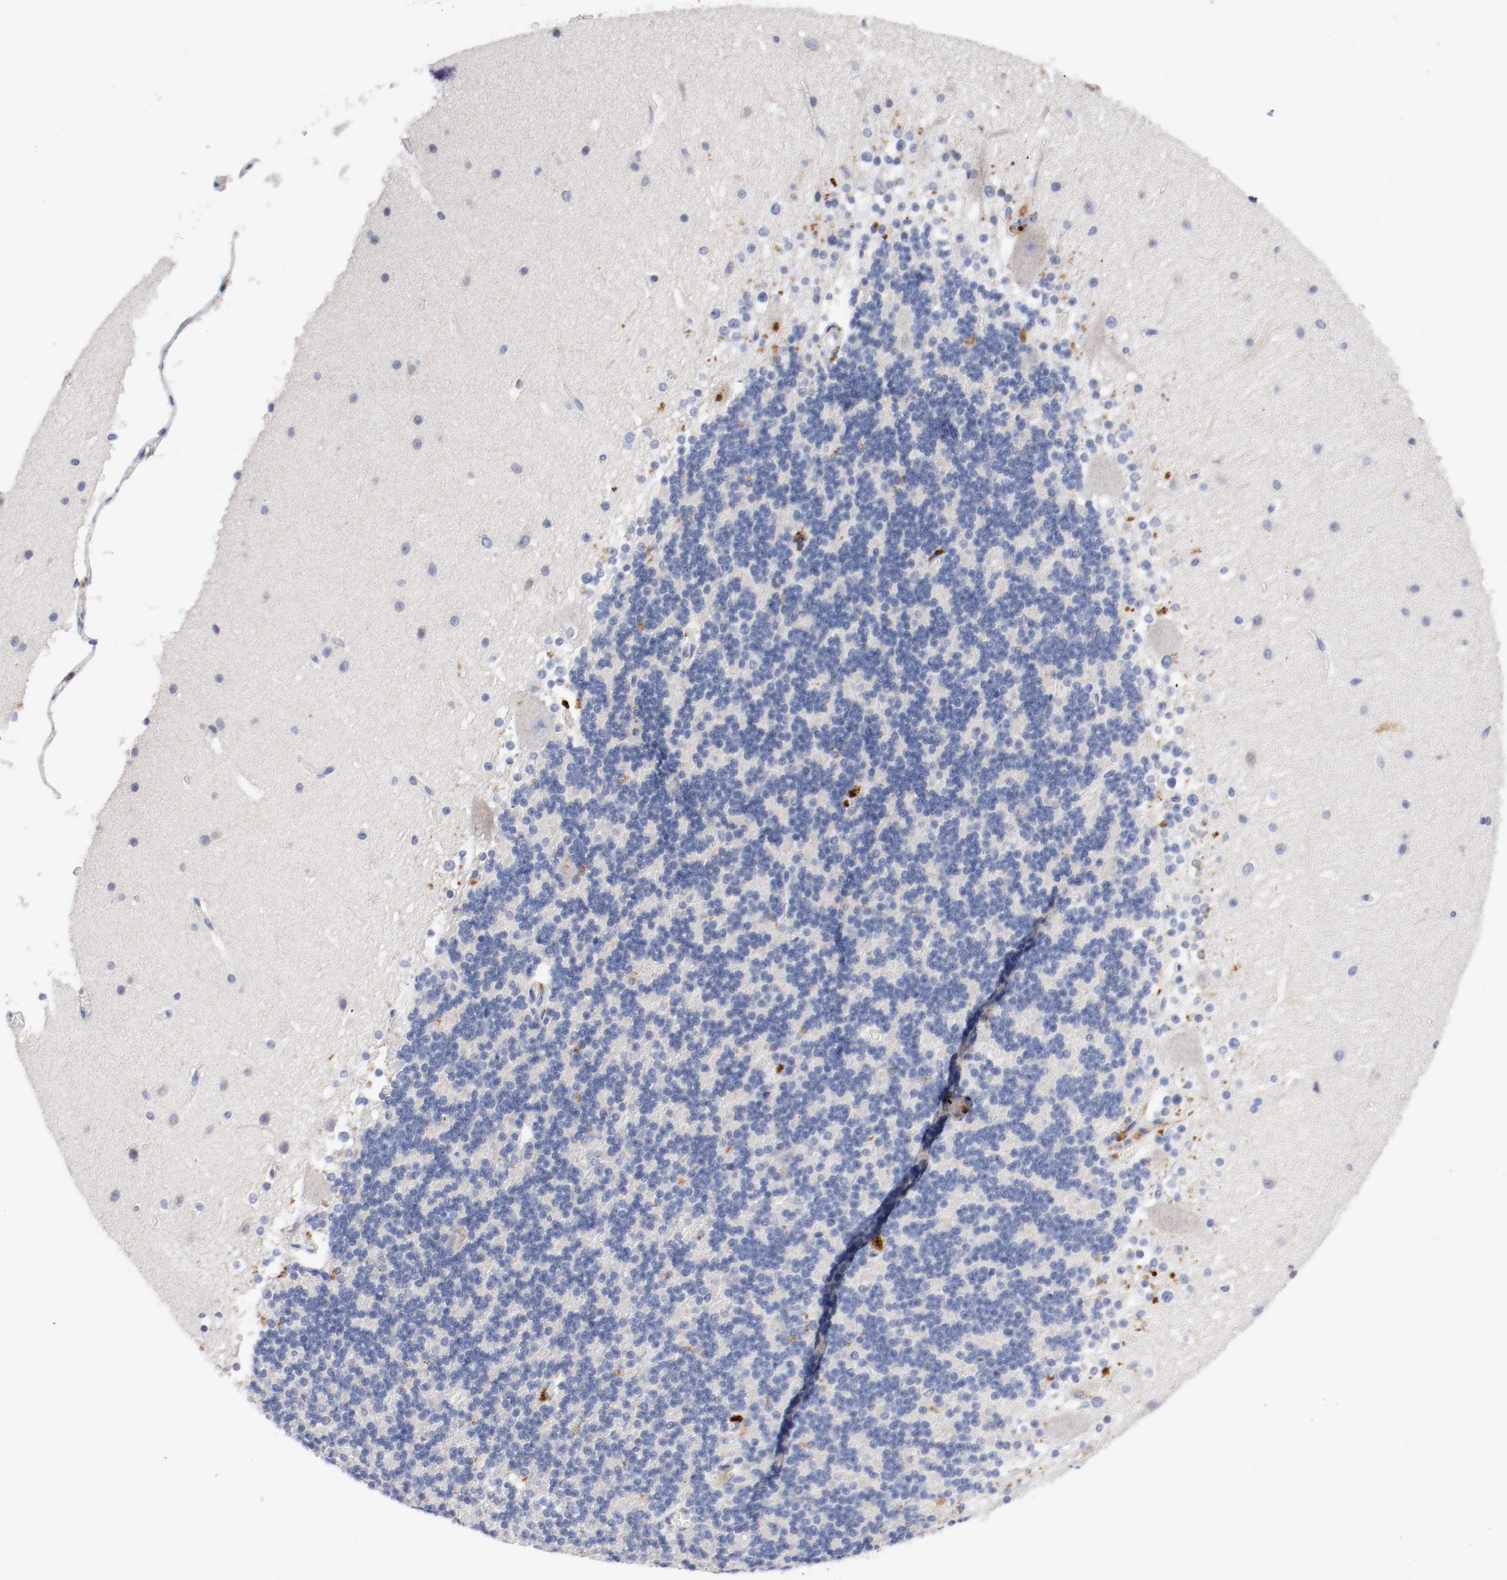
{"staining": {"intensity": "negative", "quantity": "none", "location": "none"}, "tissue": "cerebellum", "cell_type": "Cells in granular layer", "image_type": "normal", "snomed": [{"axis": "morphology", "description": "Normal tissue, NOS"}, {"axis": "topography", "description": "Cerebellum"}], "caption": "Histopathology image shows no significant protein positivity in cells in granular layer of normal cerebellum.", "gene": "BIRC5", "patient": {"sex": "female", "age": 19}}